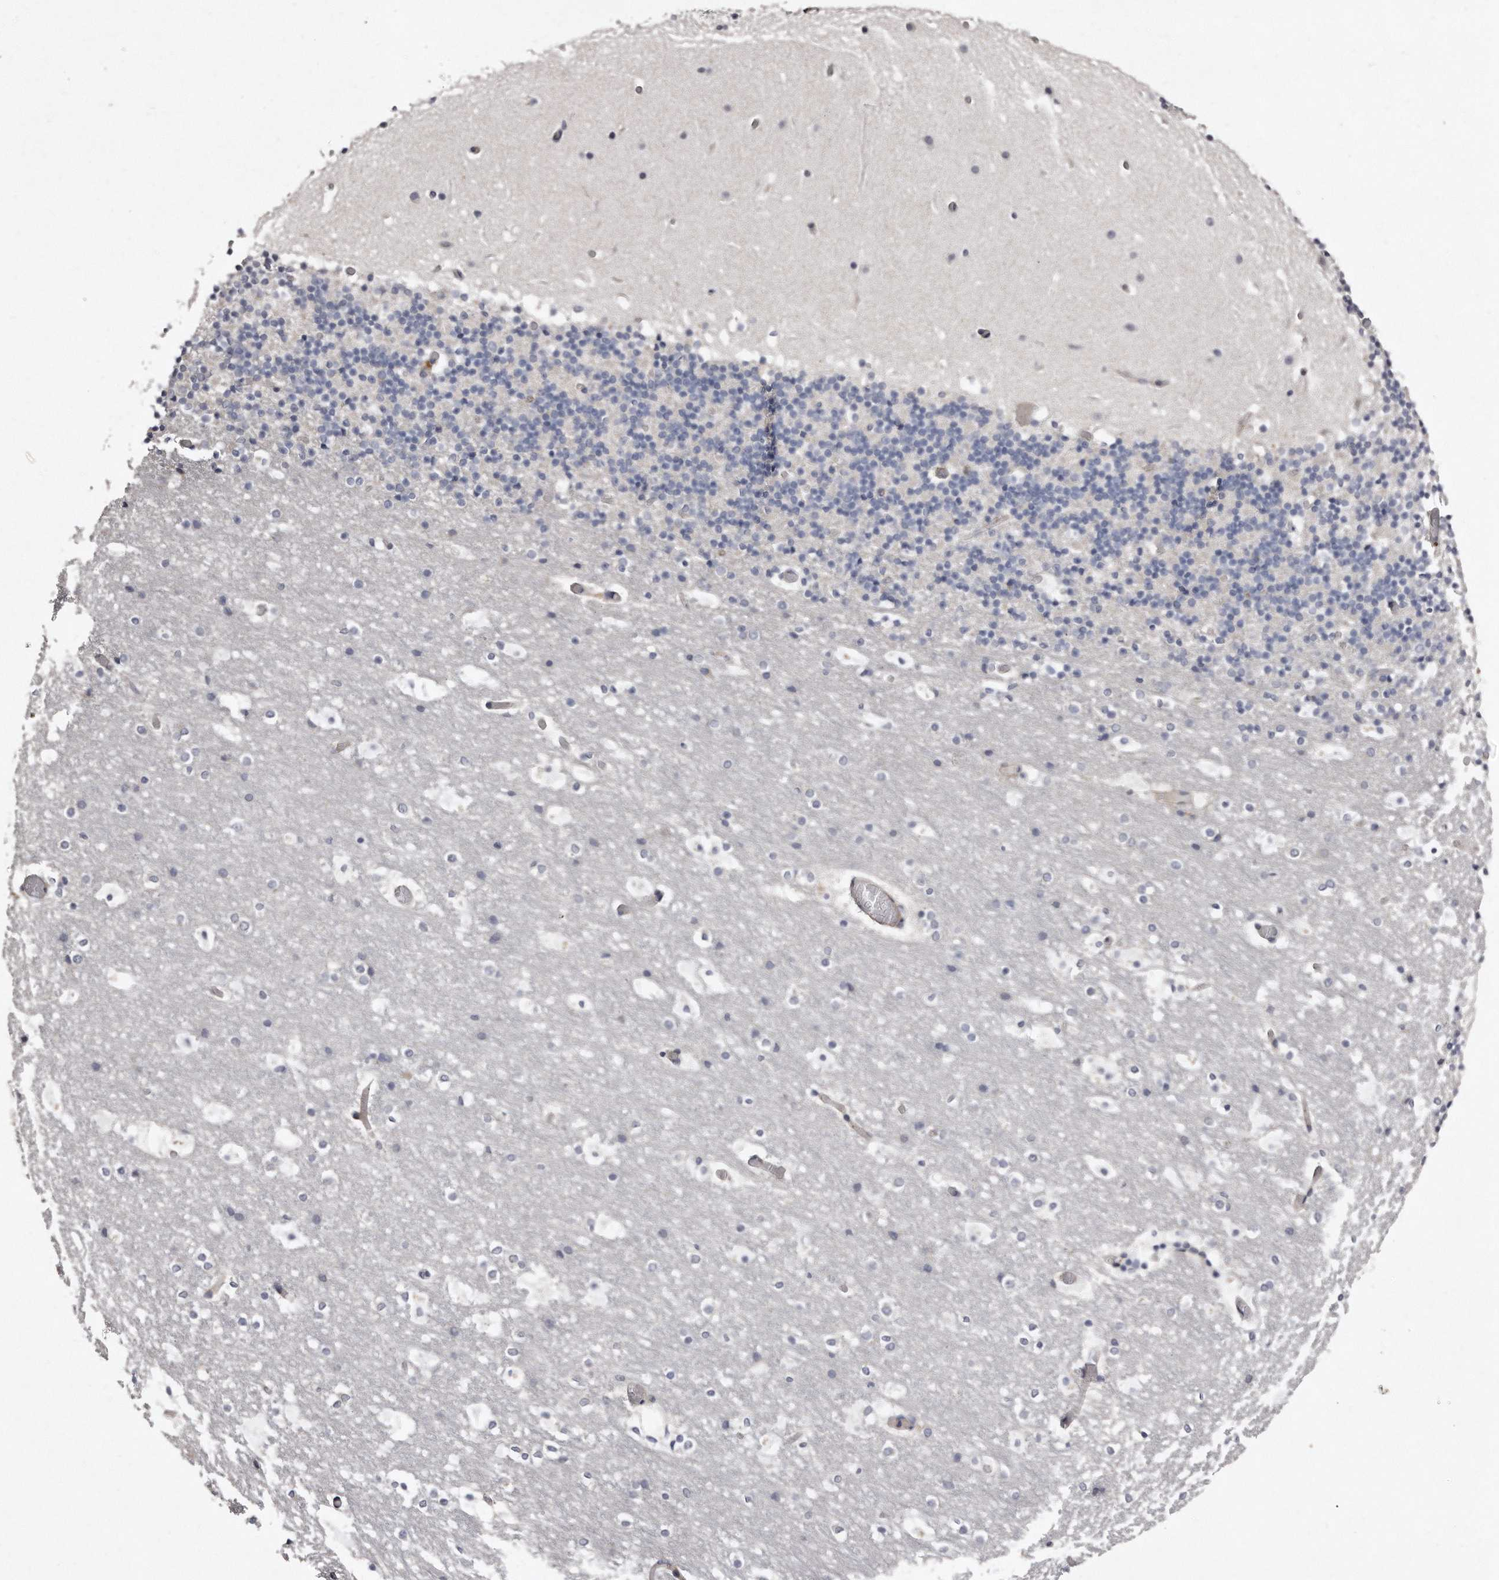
{"staining": {"intensity": "negative", "quantity": "none", "location": "none"}, "tissue": "cerebellum", "cell_type": "Cells in granular layer", "image_type": "normal", "snomed": [{"axis": "morphology", "description": "Normal tissue, NOS"}, {"axis": "topography", "description": "Cerebellum"}], "caption": "Human cerebellum stained for a protein using immunohistochemistry displays no positivity in cells in granular layer.", "gene": "LMOD1", "patient": {"sex": "male", "age": 57}}